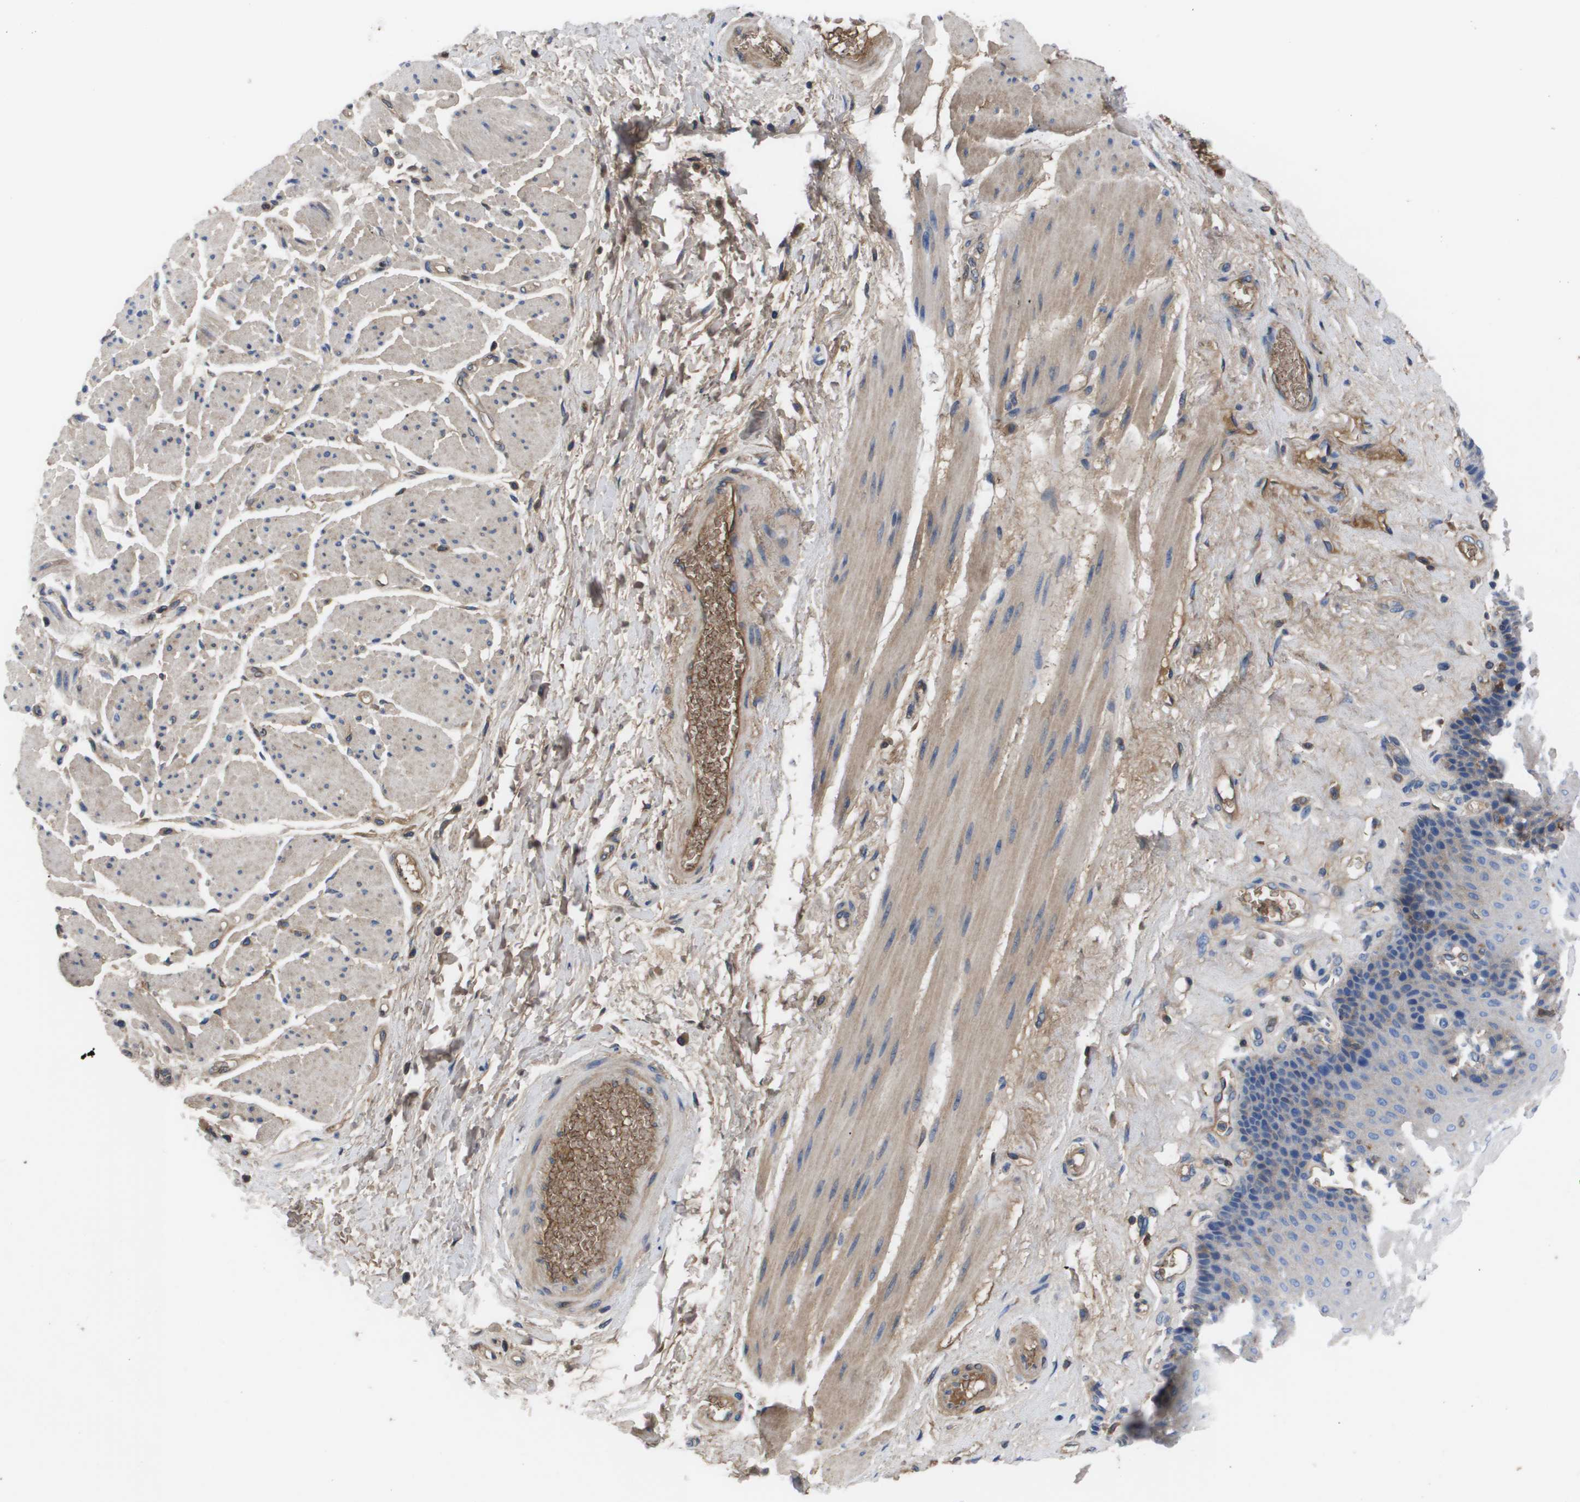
{"staining": {"intensity": "weak", "quantity": "<25%", "location": "cytoplasmic/membranous"}, "tissue": "esophagus", "cell_type": "Squamous epithelial cells", "image_type": "normal", "snomed": [{"axis": "morphology", "description": "Normal tissue, NOS"}, {"axis": "topography", "description": "Esophagus"}], "caption": "High power microscopy micrograph of an IHC image of benign esophagus, revealing no significant expression in squamous epithelial cells. The staining was performed using DAB (3,3'-diaminobenzidine) to visualize the protein expression in brown, while the nuclei were stained in blue with hematoxylin (Magnification: 20x).", "gene": "SERPINA6", "patient": {"sex": "female", "age": 72}}